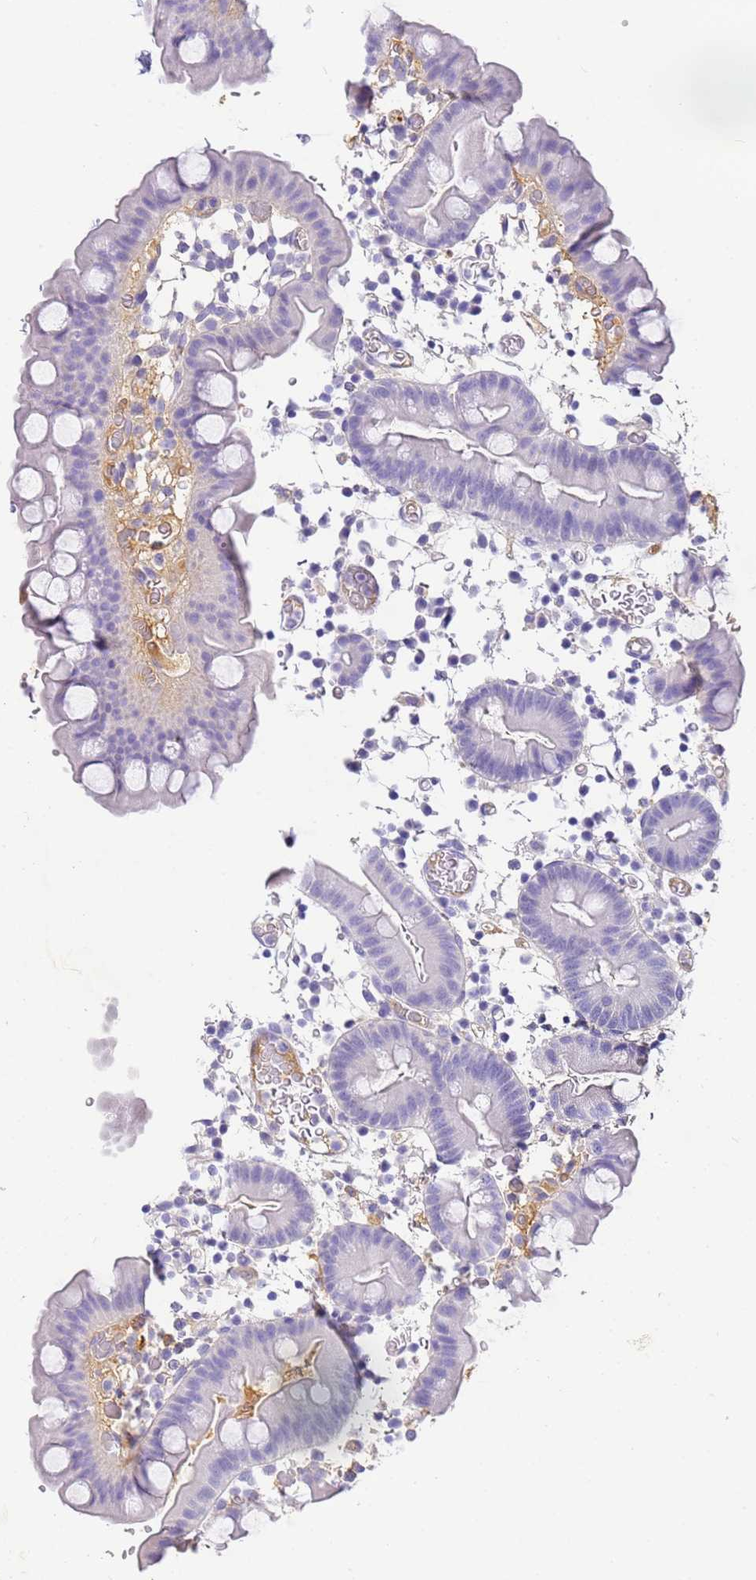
{"staining": {"intensity": "negative", "quantity": "none", "location": "none"}, "tissue": "small intestine", "cell_type": "Glandular cells", "image_type": "normal", "snomed": [{"axis": "morphology", "description": "Normal tissue, NOS"}, {"axis": "topography", "description": "Stomach, upper"}, {"axis": "topography", "description": "Stomach, lower"}, {"axis": "topography", "description": "Small intestine"}], "caption": "The image shows no staining of glandular cells in normal small intestine.", "gene": "CFHR1", "patient": {"sex": "male", "age": 68}}